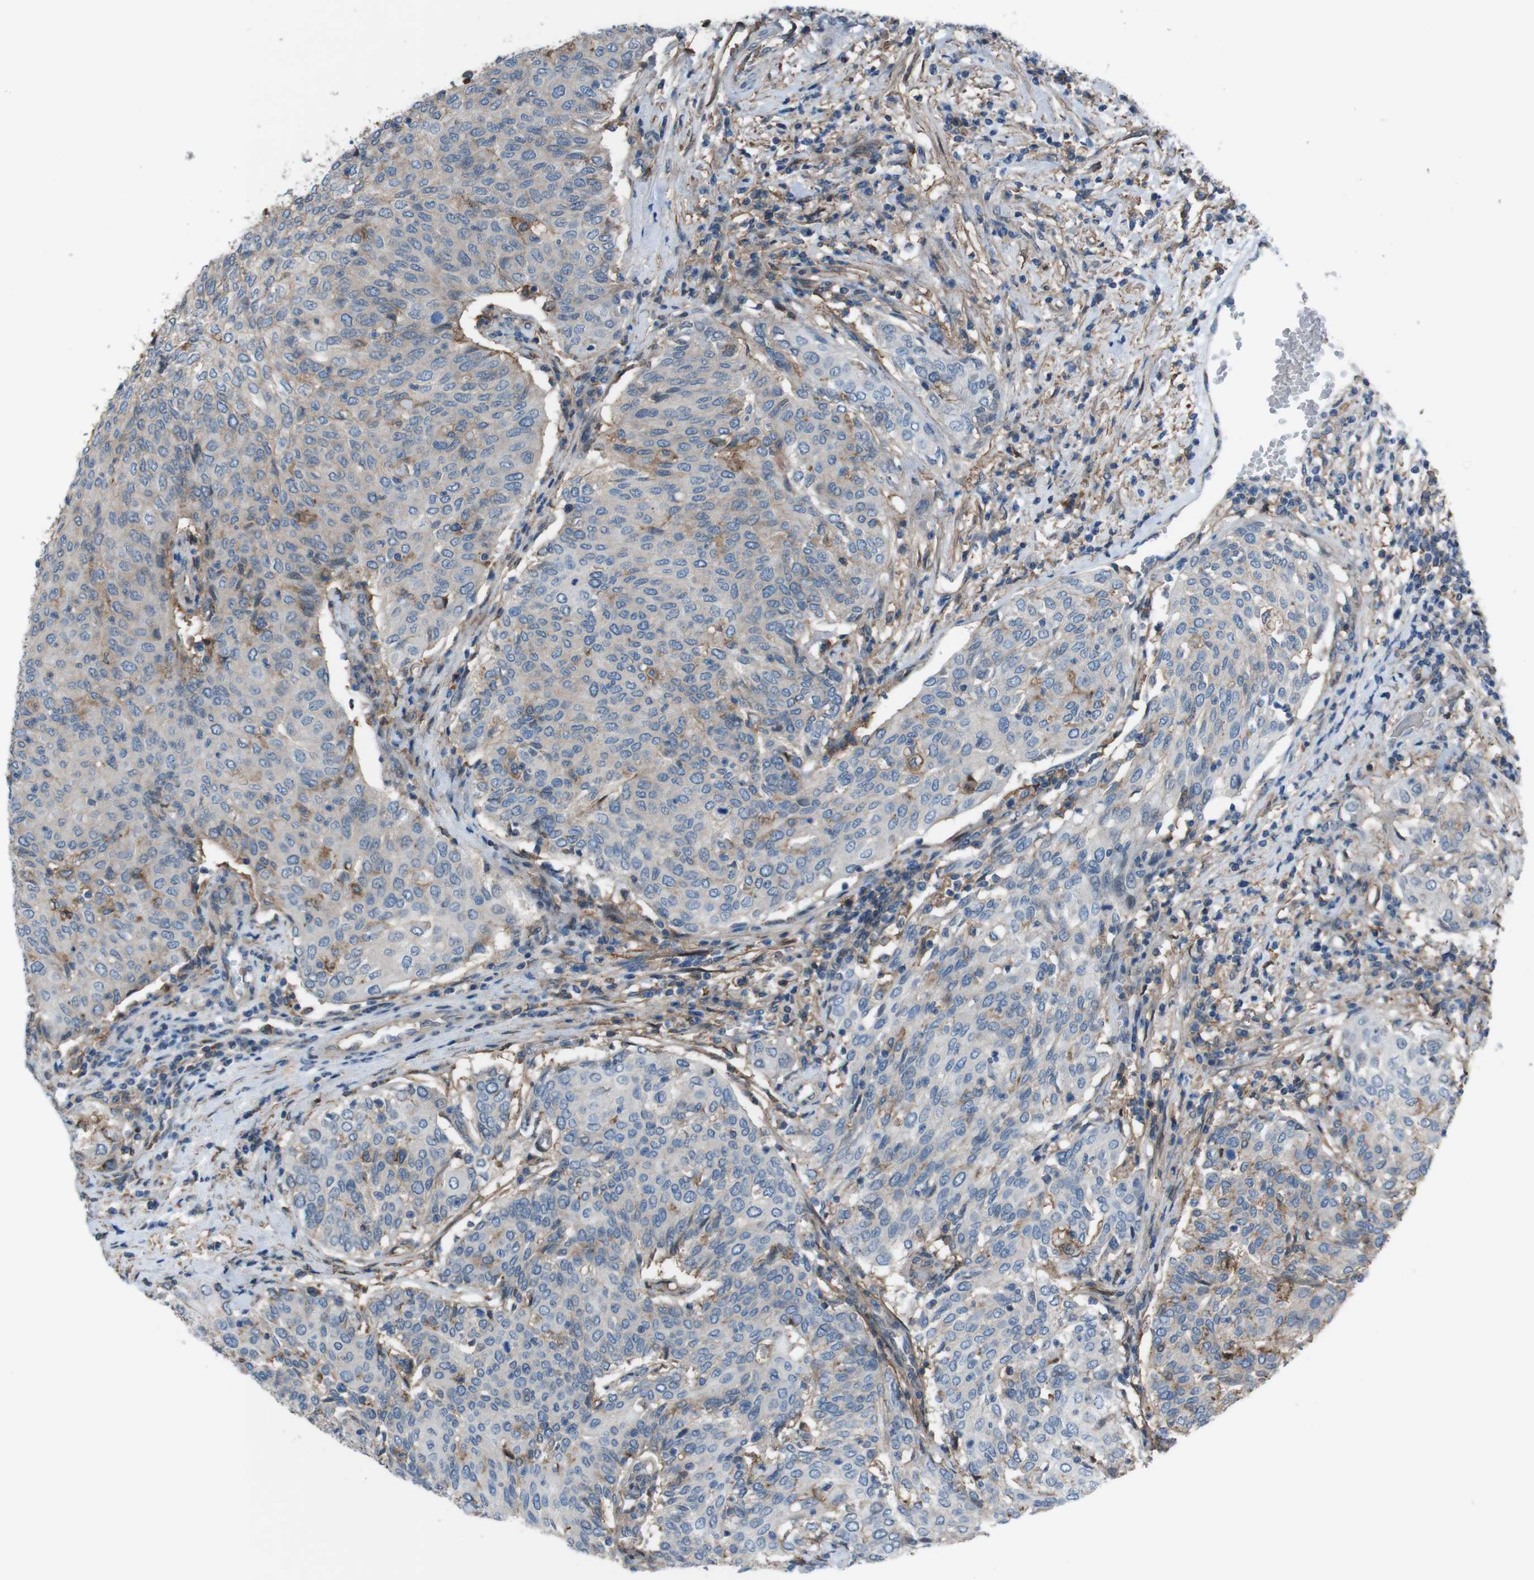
{"staining": {"intensity": "negative", "quantity": "none", "location": "none"}, "tissue": "urothelial cancer", "cell_type": "Tumor cells", "image_type": "cancer", "snomed": [{"axis": "morphology", "description": "Urothelial carcinoma, Low grade"}, {"axis": "topography", "description": "Urinary bladder"}], "caption": "Low-grade urothelial carcinoma was stained to show a protein in brown. There is no significant positivity in tumor cells. (DAB IHC with hematoxylin counter stain).", "gene": "ATP2B1", "patient": {"sex": "female", "age": 79}}